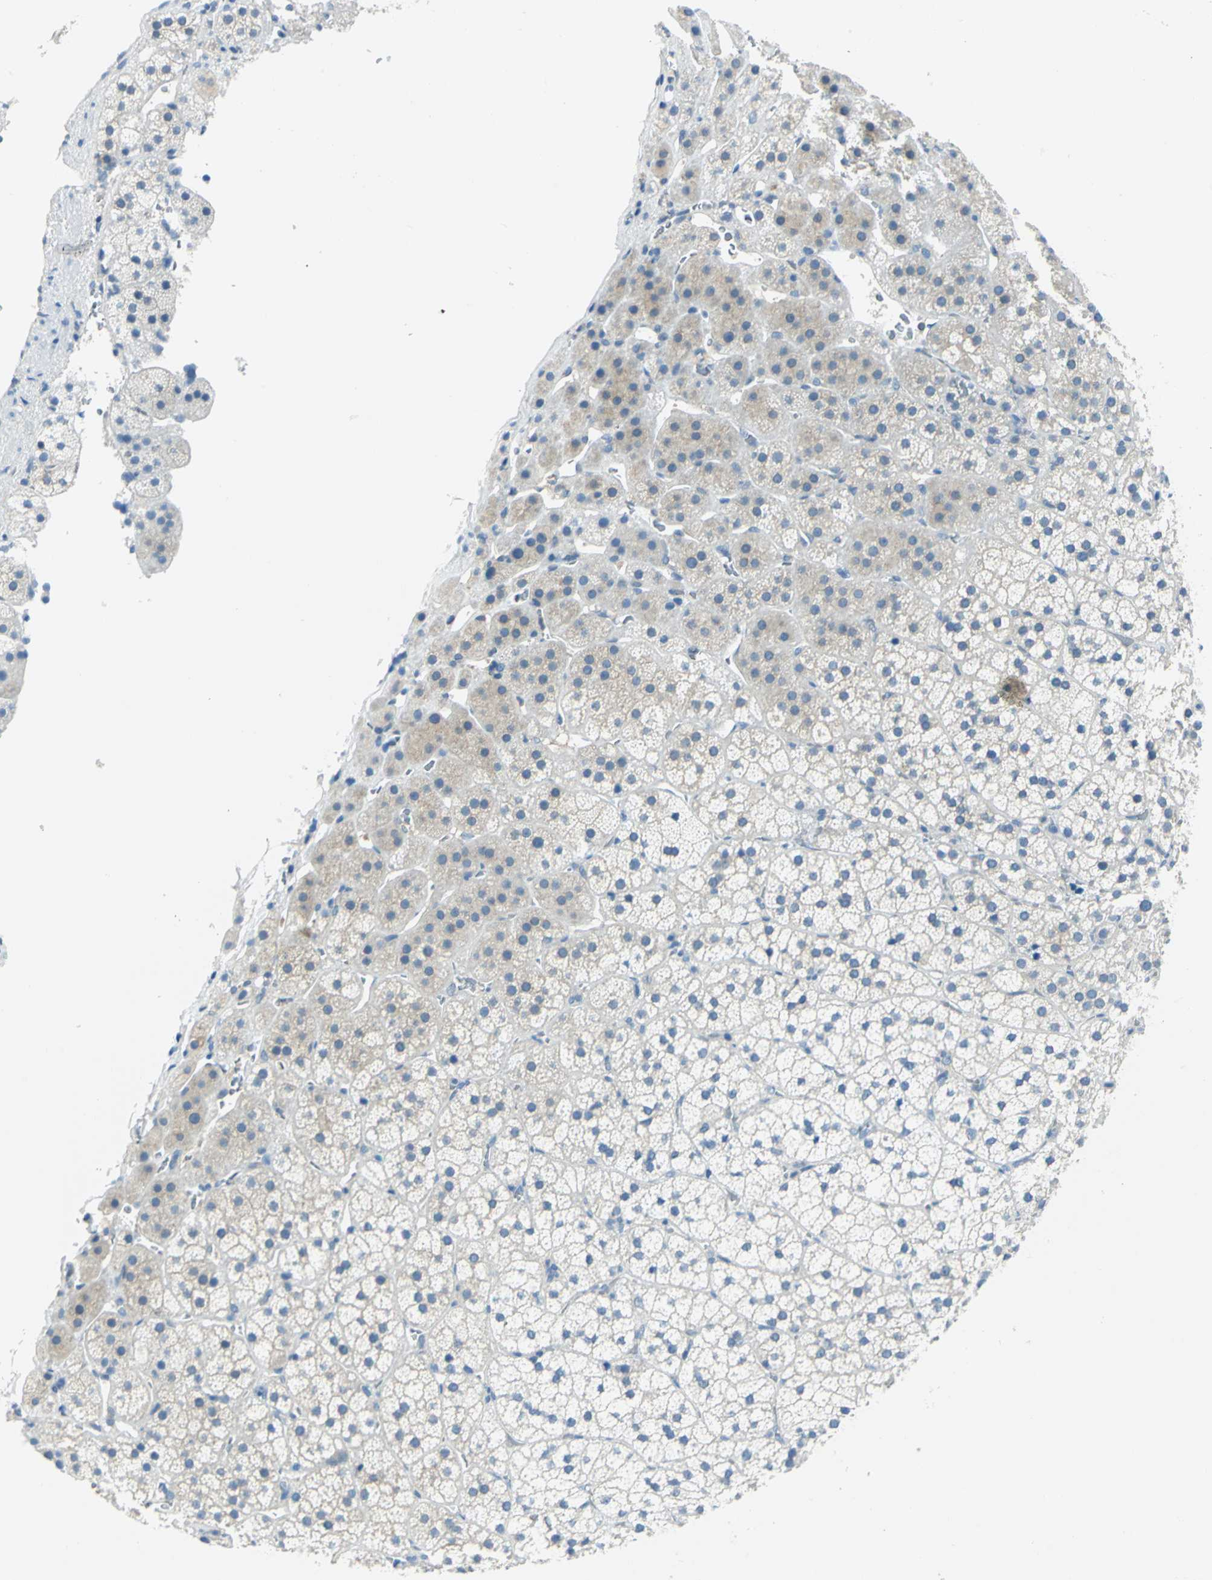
{"staining": {"intensity": "weak", "quantity": "<25%", "location": "cytoplasmic/membranous"}, "tissue": "adrenal gland", "cell_type": "Glandular cells", "image_type": "normal", "snomed": [{"axis": "morphology", "description": "Normal tissue, NOS"}, {"axis": "topography", "description": "Adrenal gland"}], "caption": "Immunohistochemistry (IHC) image of normal adrenal gland: human adrenal gland stained with DAB (3,3'-diaminobenzidine) exhibits no significant protein expression in glandular cells.", "gene": "ALDOA", "patient": {"sex": "female", "age": 44}}